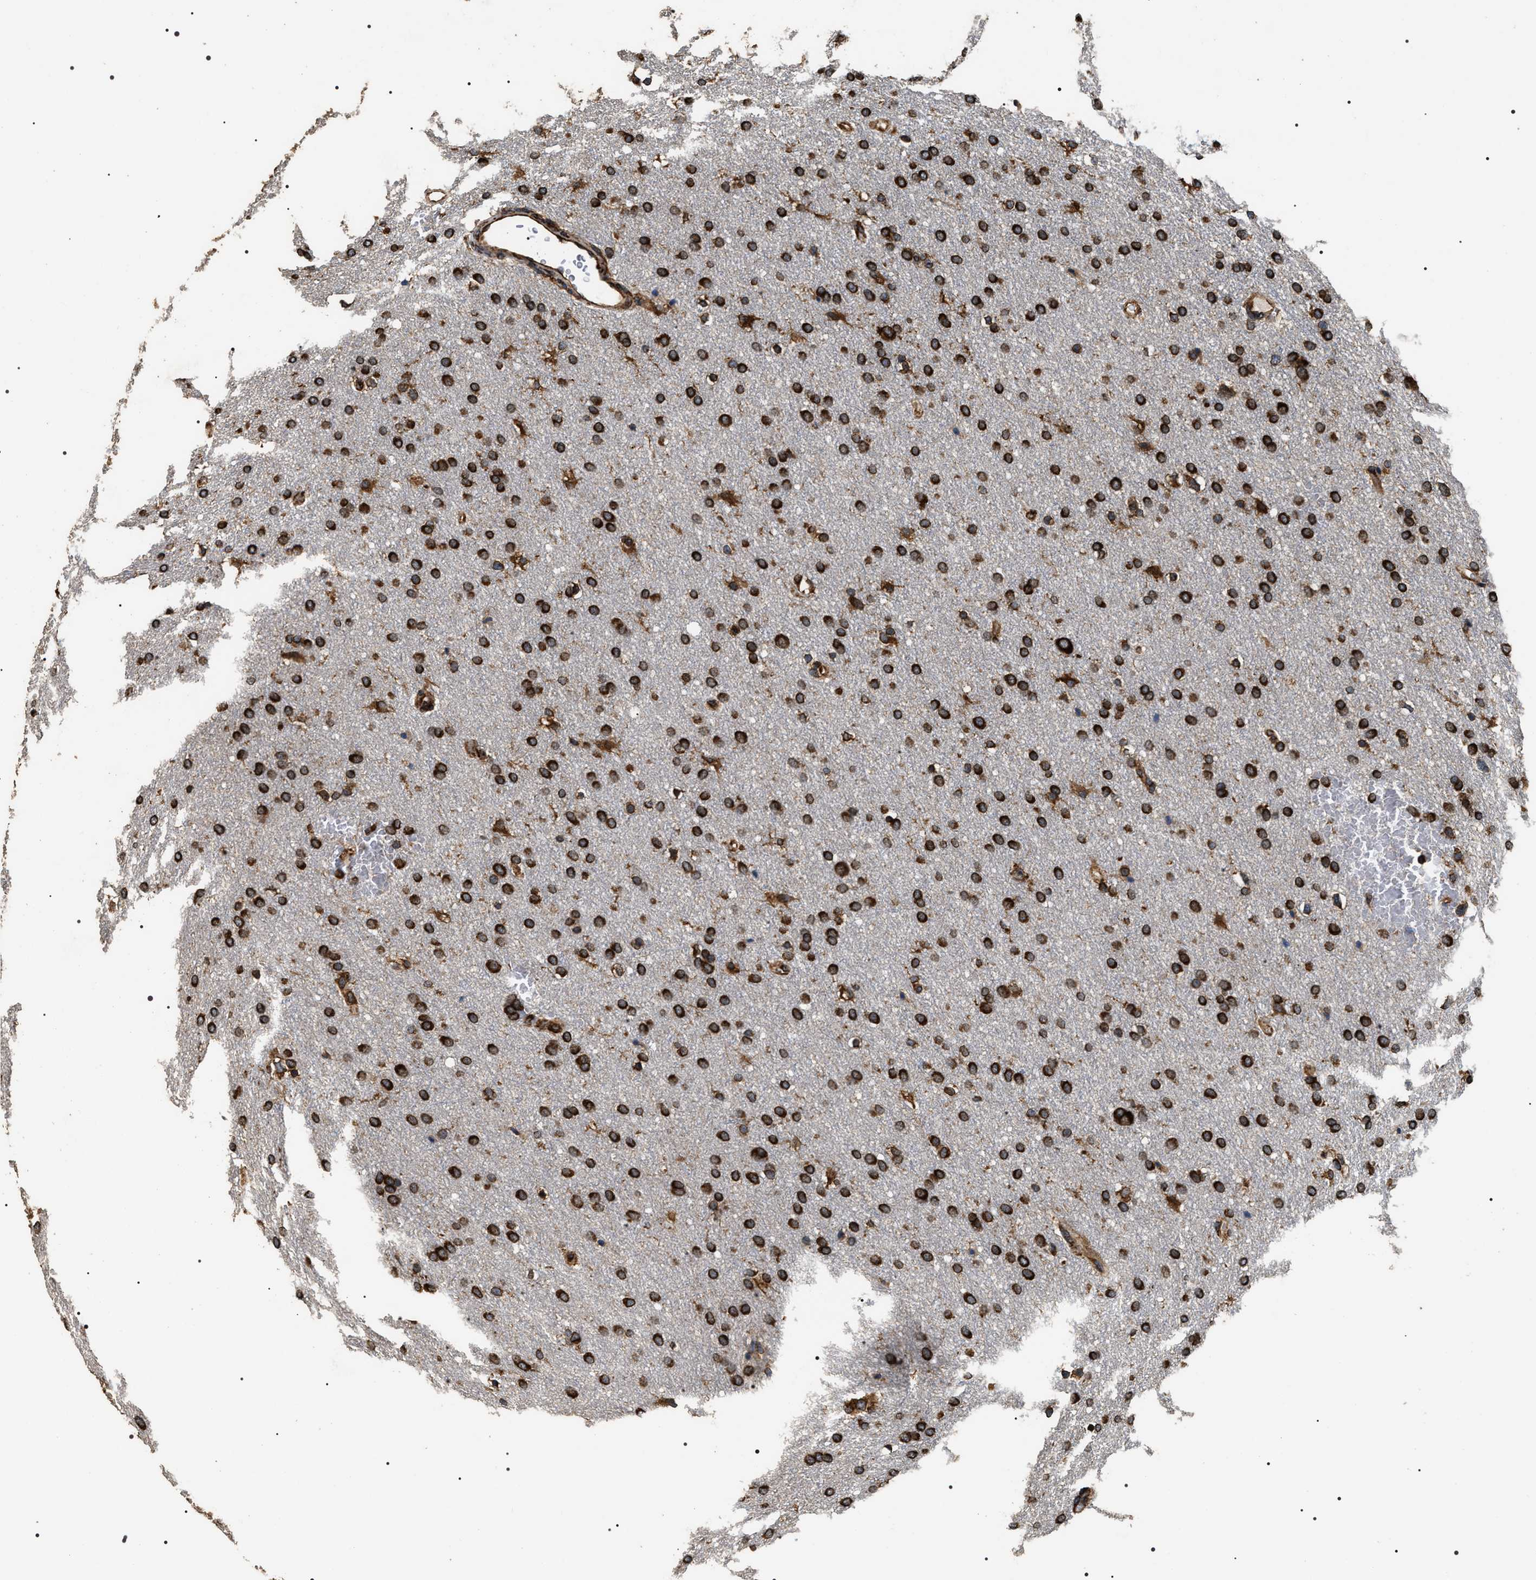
{"staining": {"intensity": "strong", "quantity": ">75%", "location": "cytoplasmic/membranous"}, "tissue": "glioma", "cell_type": "Tumor cells", "image_type": "cancer", "snomed": [{"axis": "morphology", "description": "Glioma, malignant, Low grade"}, {"axis": "topography", "description": "Brain"}], "caption": "An immunohistochemistry (IHC) image of neoplastic tissue is shown. Protein staining in brown shows strong cytoplasmic/membranous positivity in malignant glioma (low-grade) within tumor cells.", "gene": "KTN1", "patient": {"sex": "female", "age": 37}}